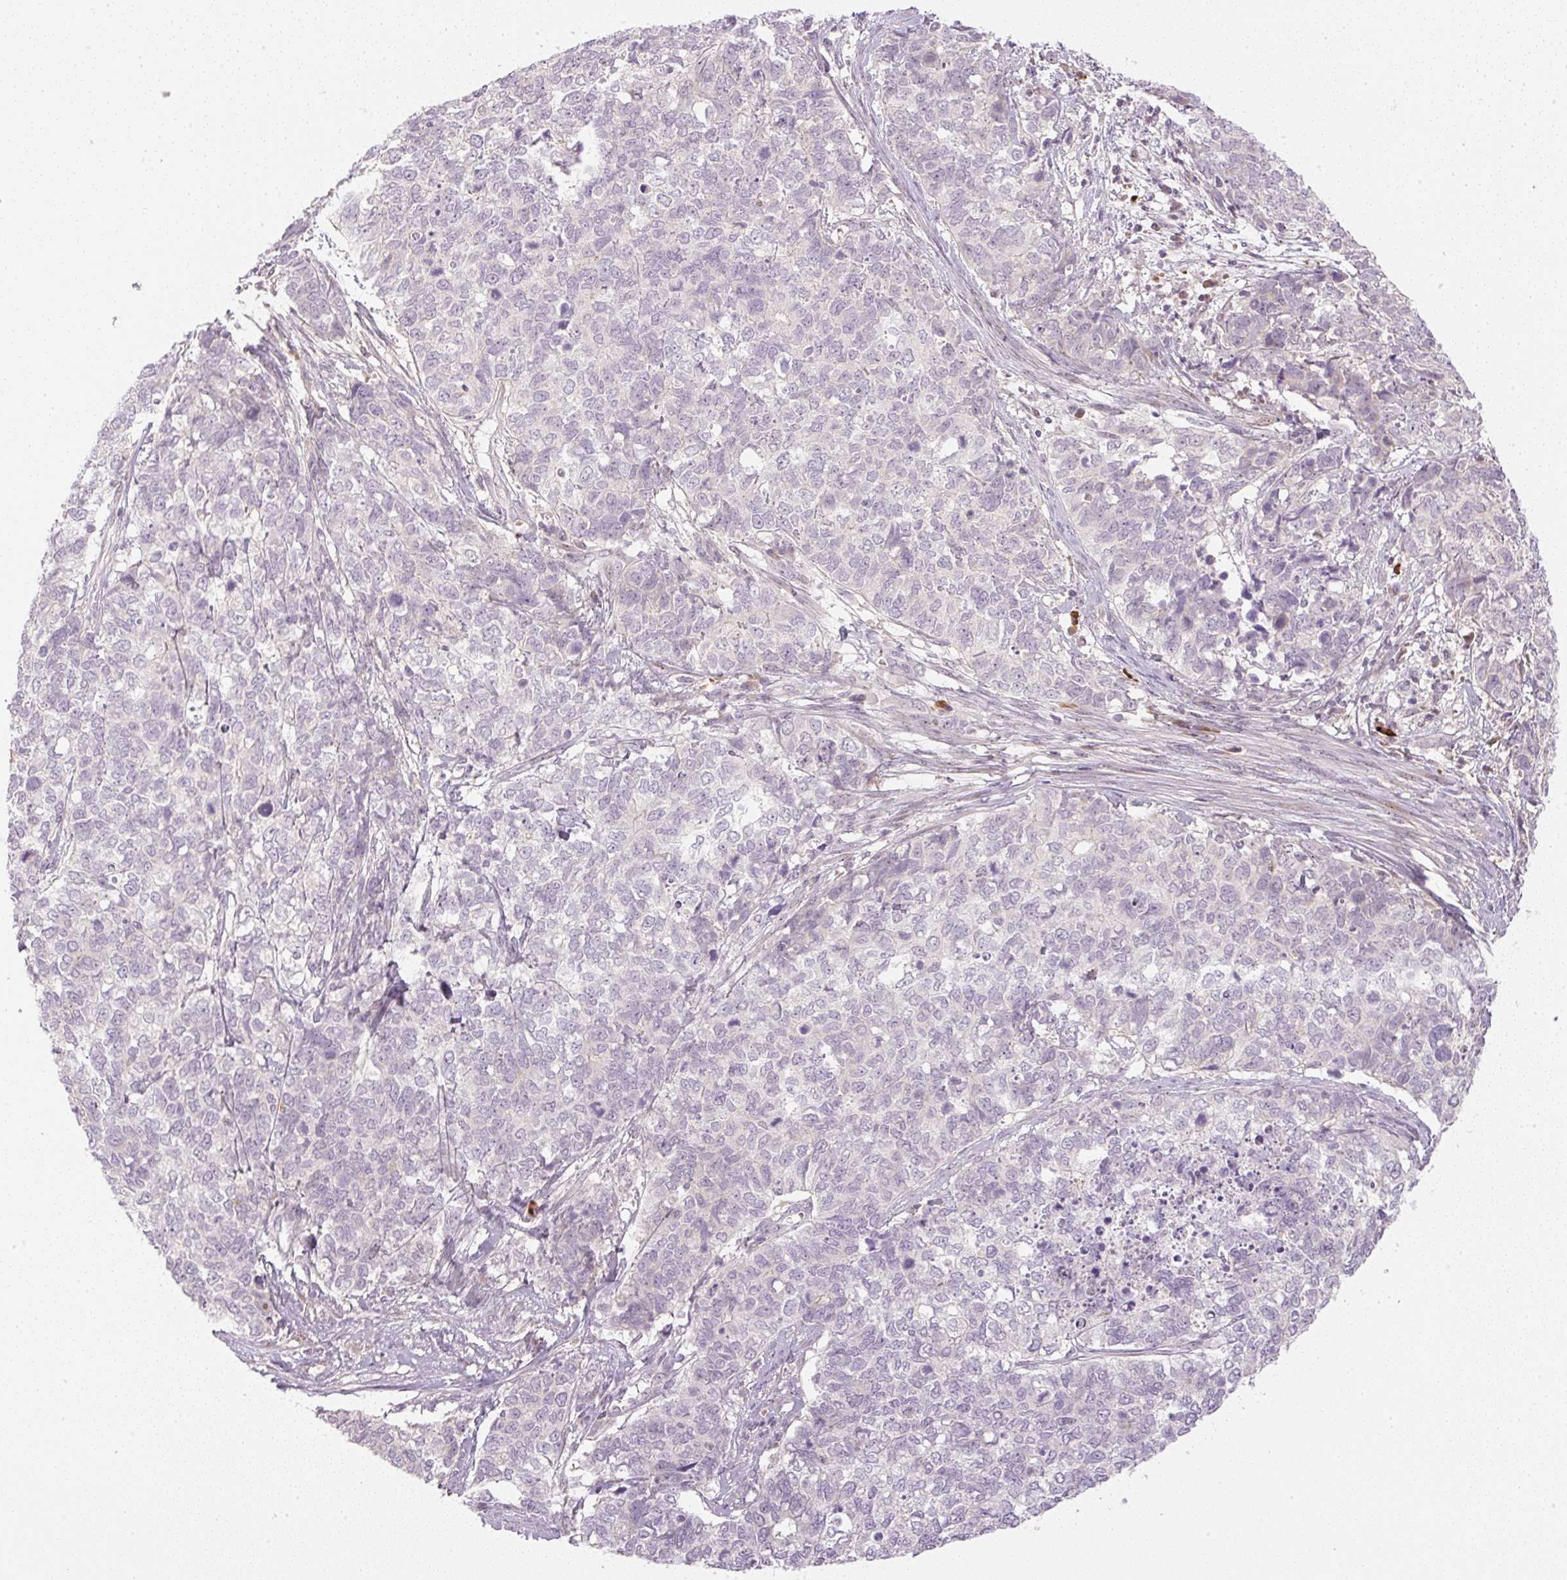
{"staining": {"intensity": "negative", "quantity": "none", "location": "none"}, "tissue": "cervical cancer", "cell_type": "Tumor cells", "image_type": "cancer", "snomed": [{"axis": "morphology", "description": "Squamous cell carcinoma, NOS"}, {"axis": "topography", "description": "Cervix"}], "caption": "Micrograph shows no significant protein positivity in tumor cells of cervical cancer (squamous cell carcinoma).", "gene": "AAR2", "patient": {"sex": "female", "age": 63}}